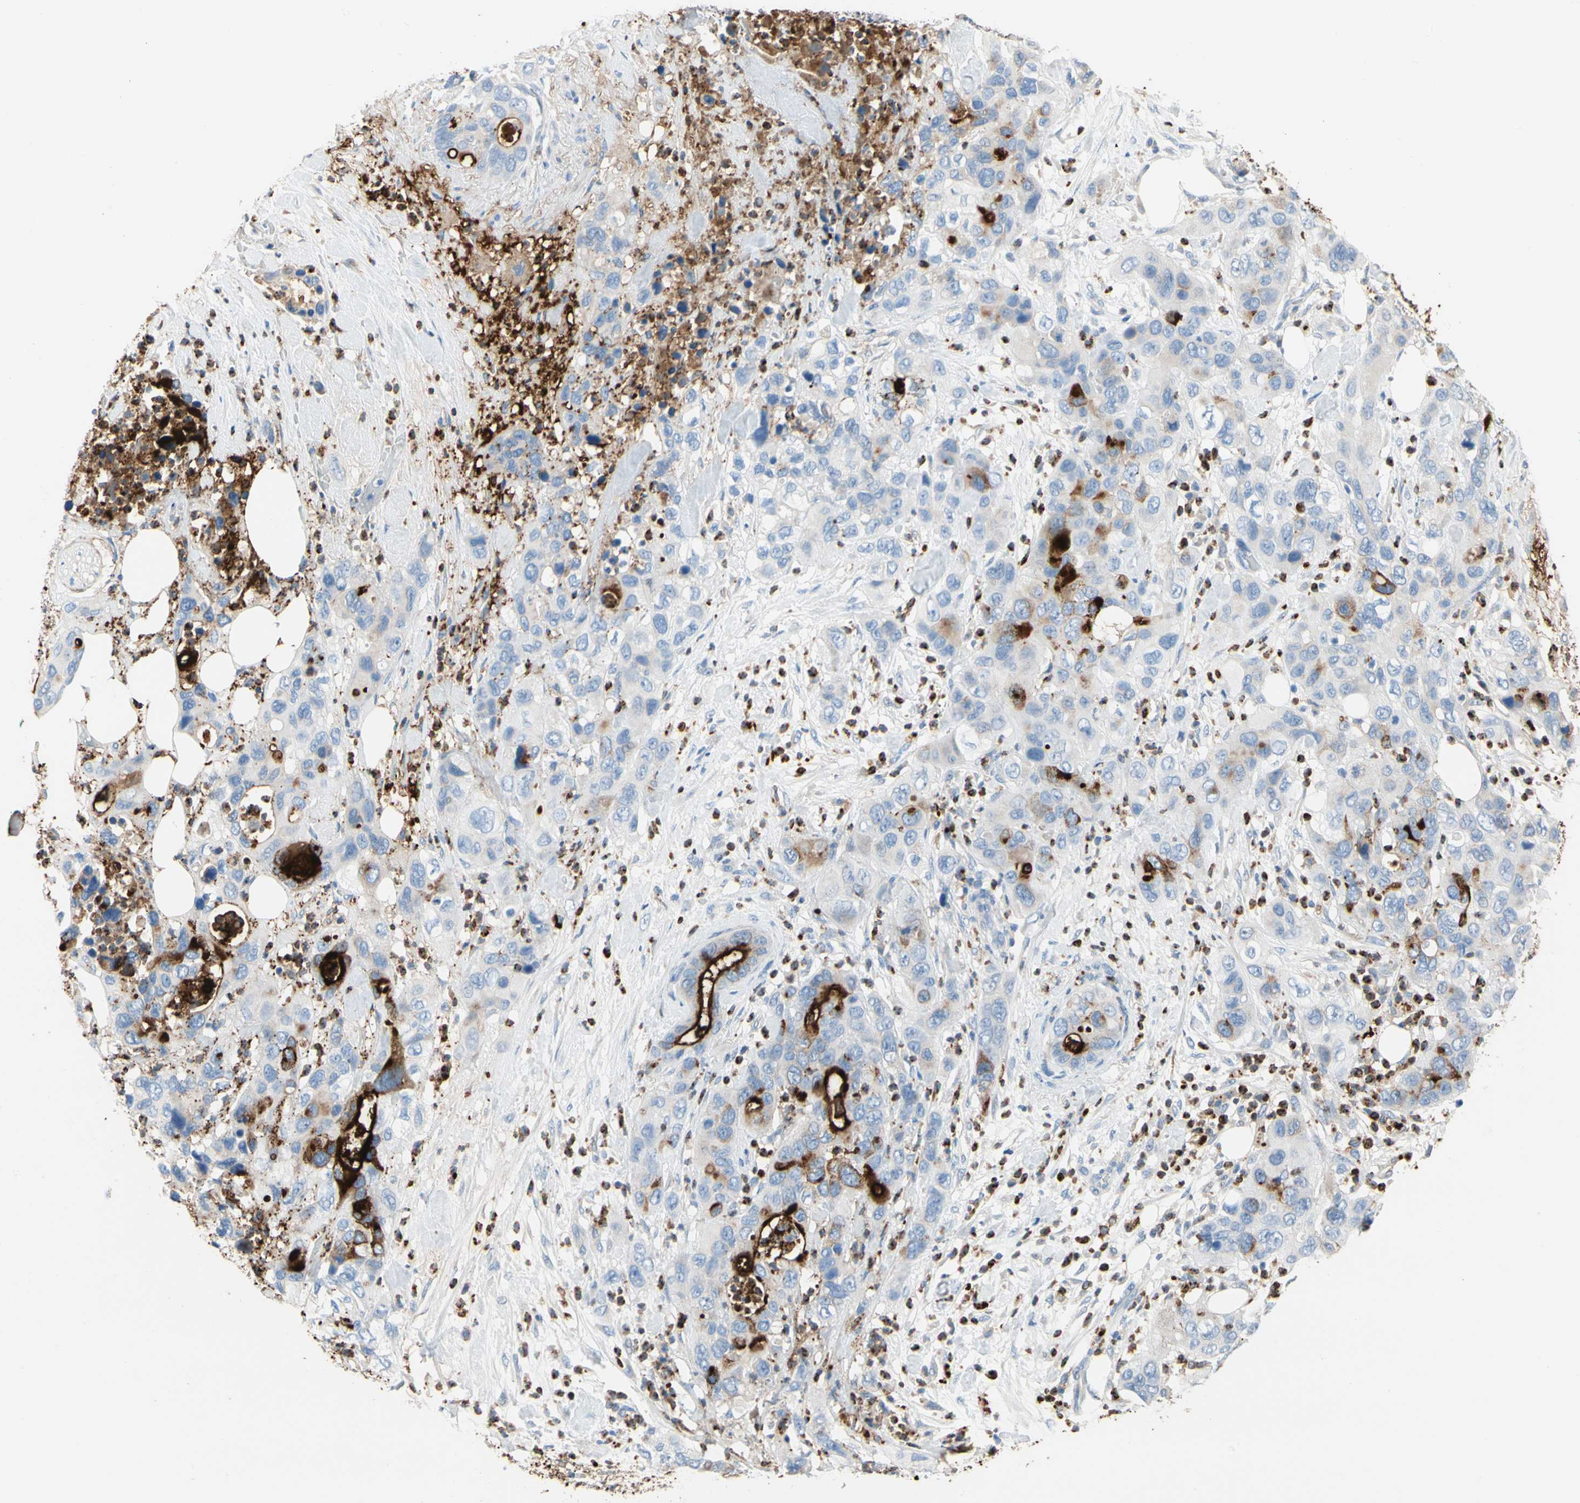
{"staining": {"intensity": "strong", "quantity": "25%-75%", "location": "cytoplasmic/membranous"}, "tissue": "pancreatic cancer", "cell_type": "Tumor cells", "image_type": "cancer", "snomed": [{"axis": "morphology", "description": "Adenocarcinoma, NOS"}, {"axis": "topography", "description": "Pancreas"}], "caption": "Protein staining shows strong cytoplasmic/membranous expression in about 25%-75% of tumor cells in adenocarcinoma (pancreatic).", "gene": "CLEC4A", "patient": {"sex": "female", "age": 71}}